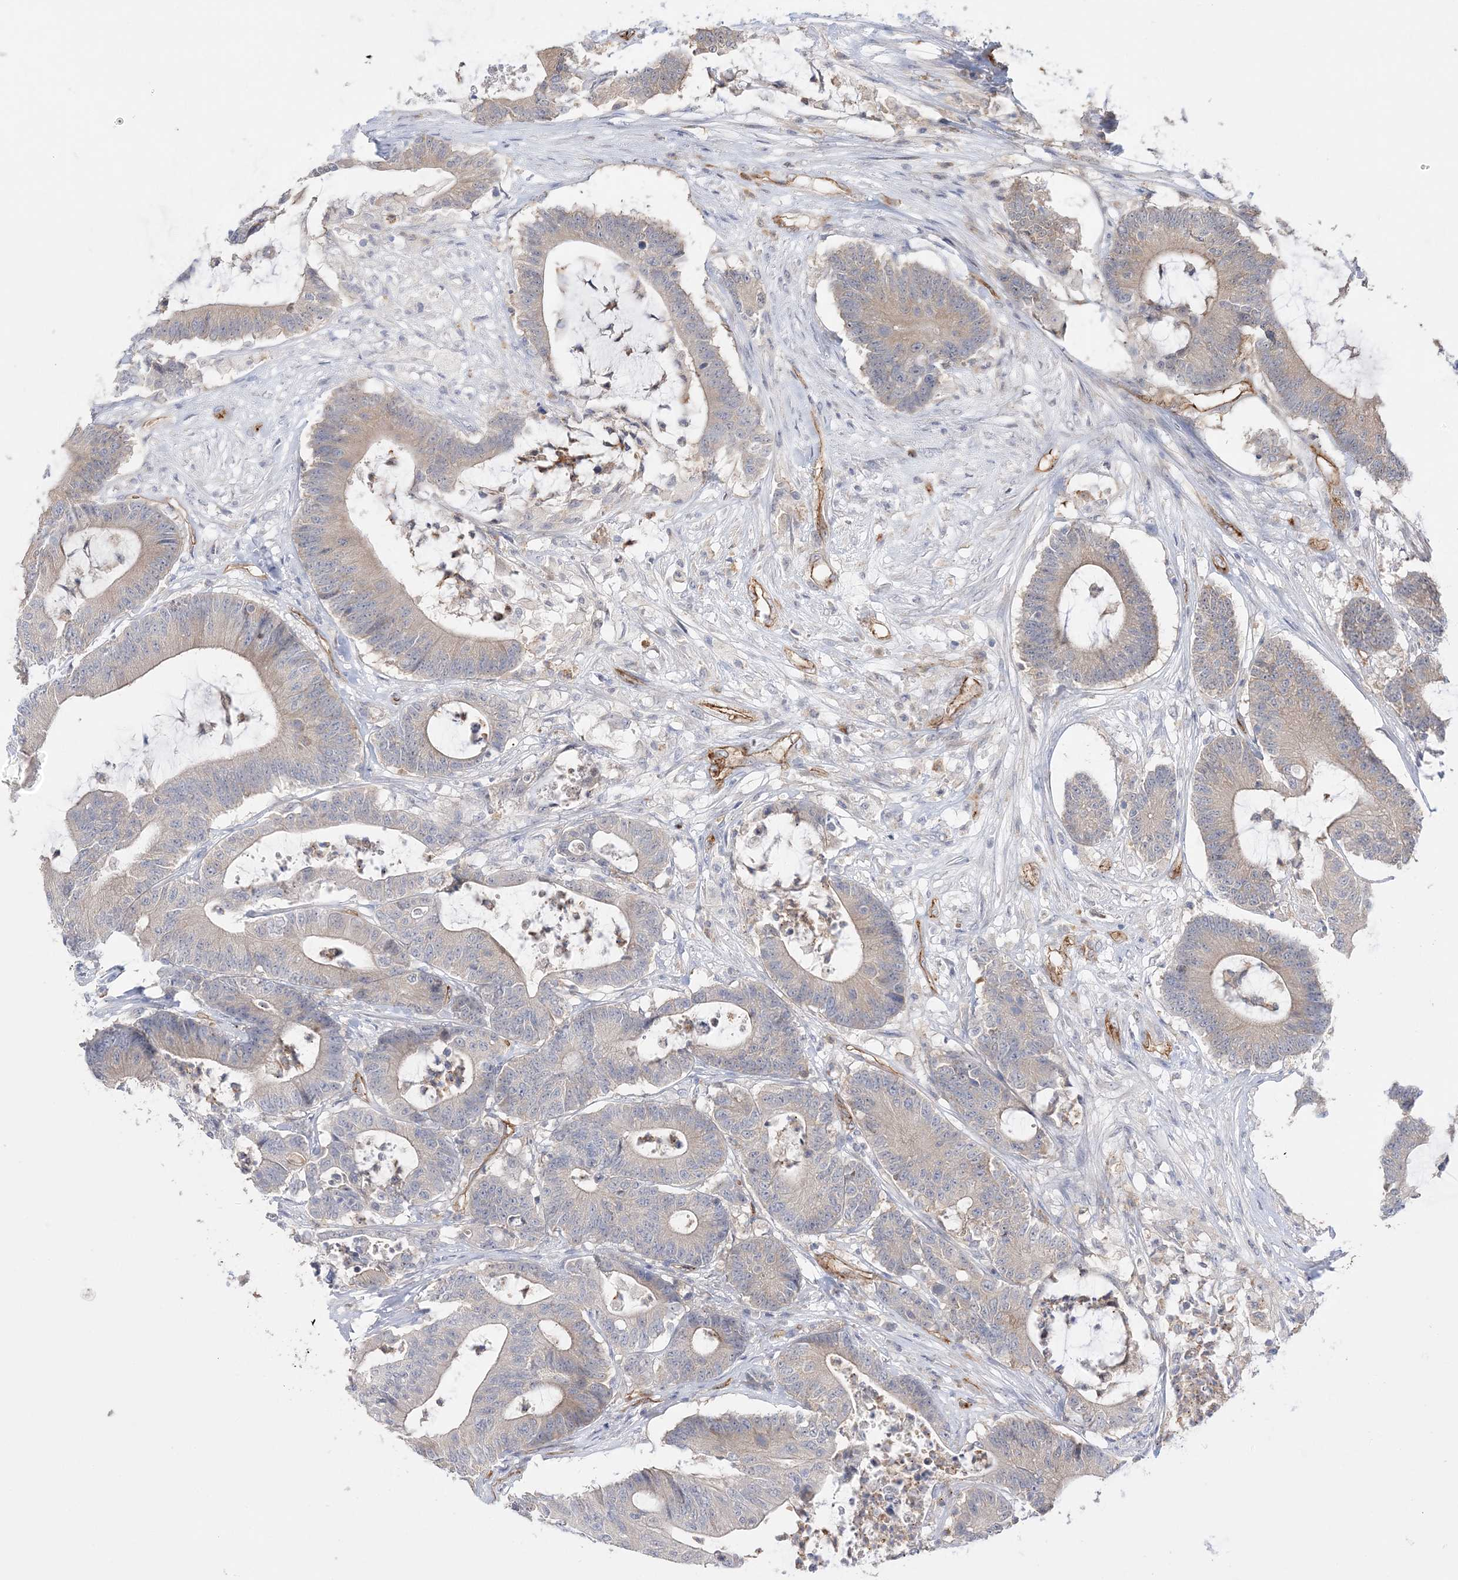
{"staining": {"intensity": "weak", "quantity": "25%-75%", "location": "cytoplasmic/membranous"}, "tissue": "colorectal cancer", "cell_type": "Tumor cells", "image_type": "cancer", "snomed": [{"axis": "morphology", "description": "Adenocarcinoma, NOS"}, {"axis": "topography", "description": "Colon"}], "caption": "Approximately 25%-75% of tumor cells in human colorectal cancer (adenocarcinoma) show weak cytoplasmic/membranous protein expression as visualized by brown immunohistochemical staining.", "gene": "FARSB", "patient": {"sex": "female", "age": 84}}